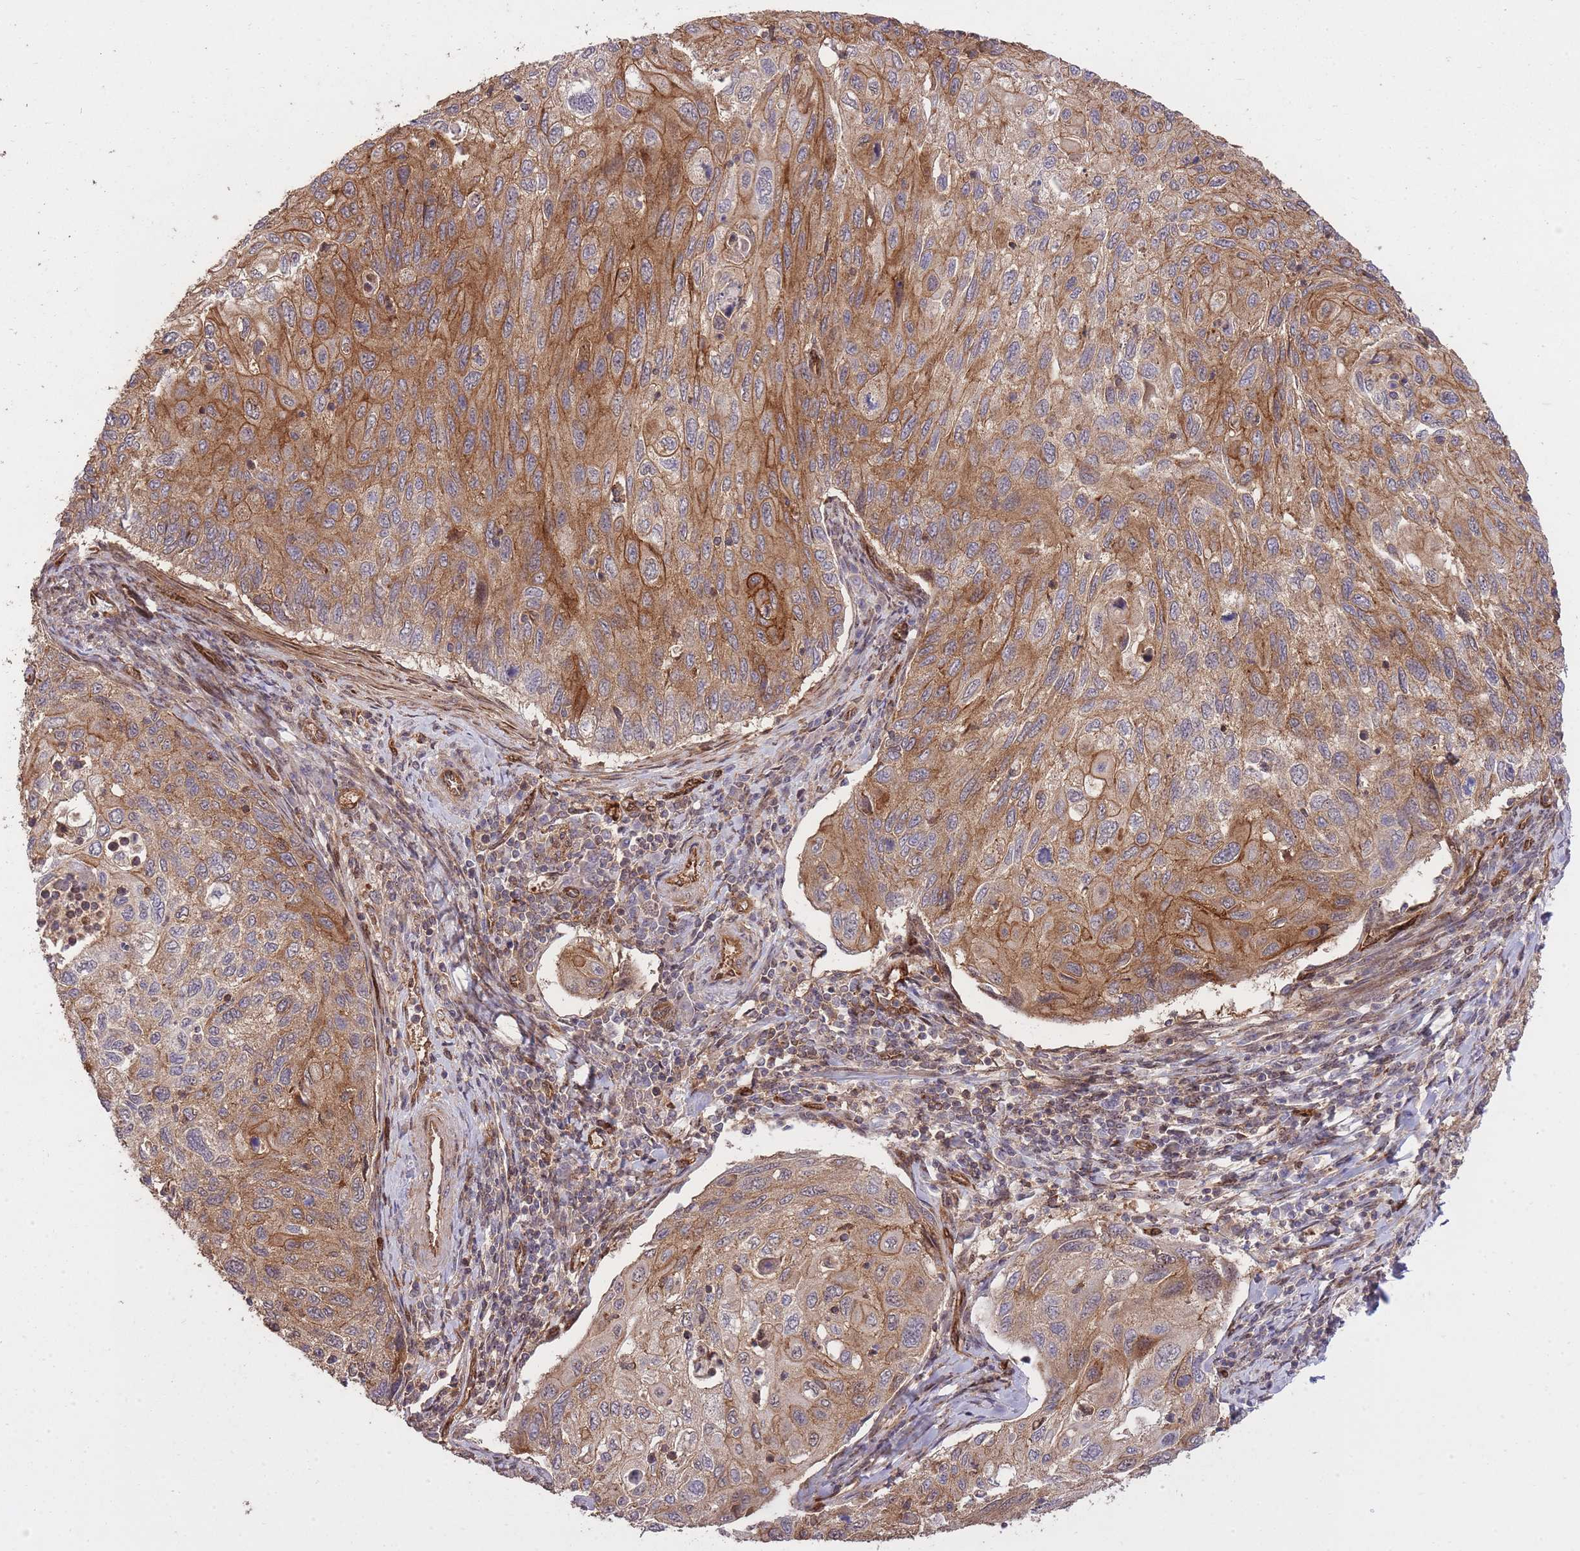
{"staining": {"intensity": "moderate", "quantity": ">75%", "location": "cytoplasmic/membranous"}, "tissue": "cervical cancer", "cell_type": "Tumor cells", "image_type": "cancer", "snomed": [{"axis": "morphology", "description": "Squamous cell carcinoma, NOS"}, {"axis": "topography", "description": "Cervix"}], "caption": "Human cervical cancer stained for a protein (brown) demonstrates moderate cytoplasmic/membranous positive positivity in approximately >75% of tumor cells.", "gene": "PLD1", "patient": {"sex": "female", "age": 70}}